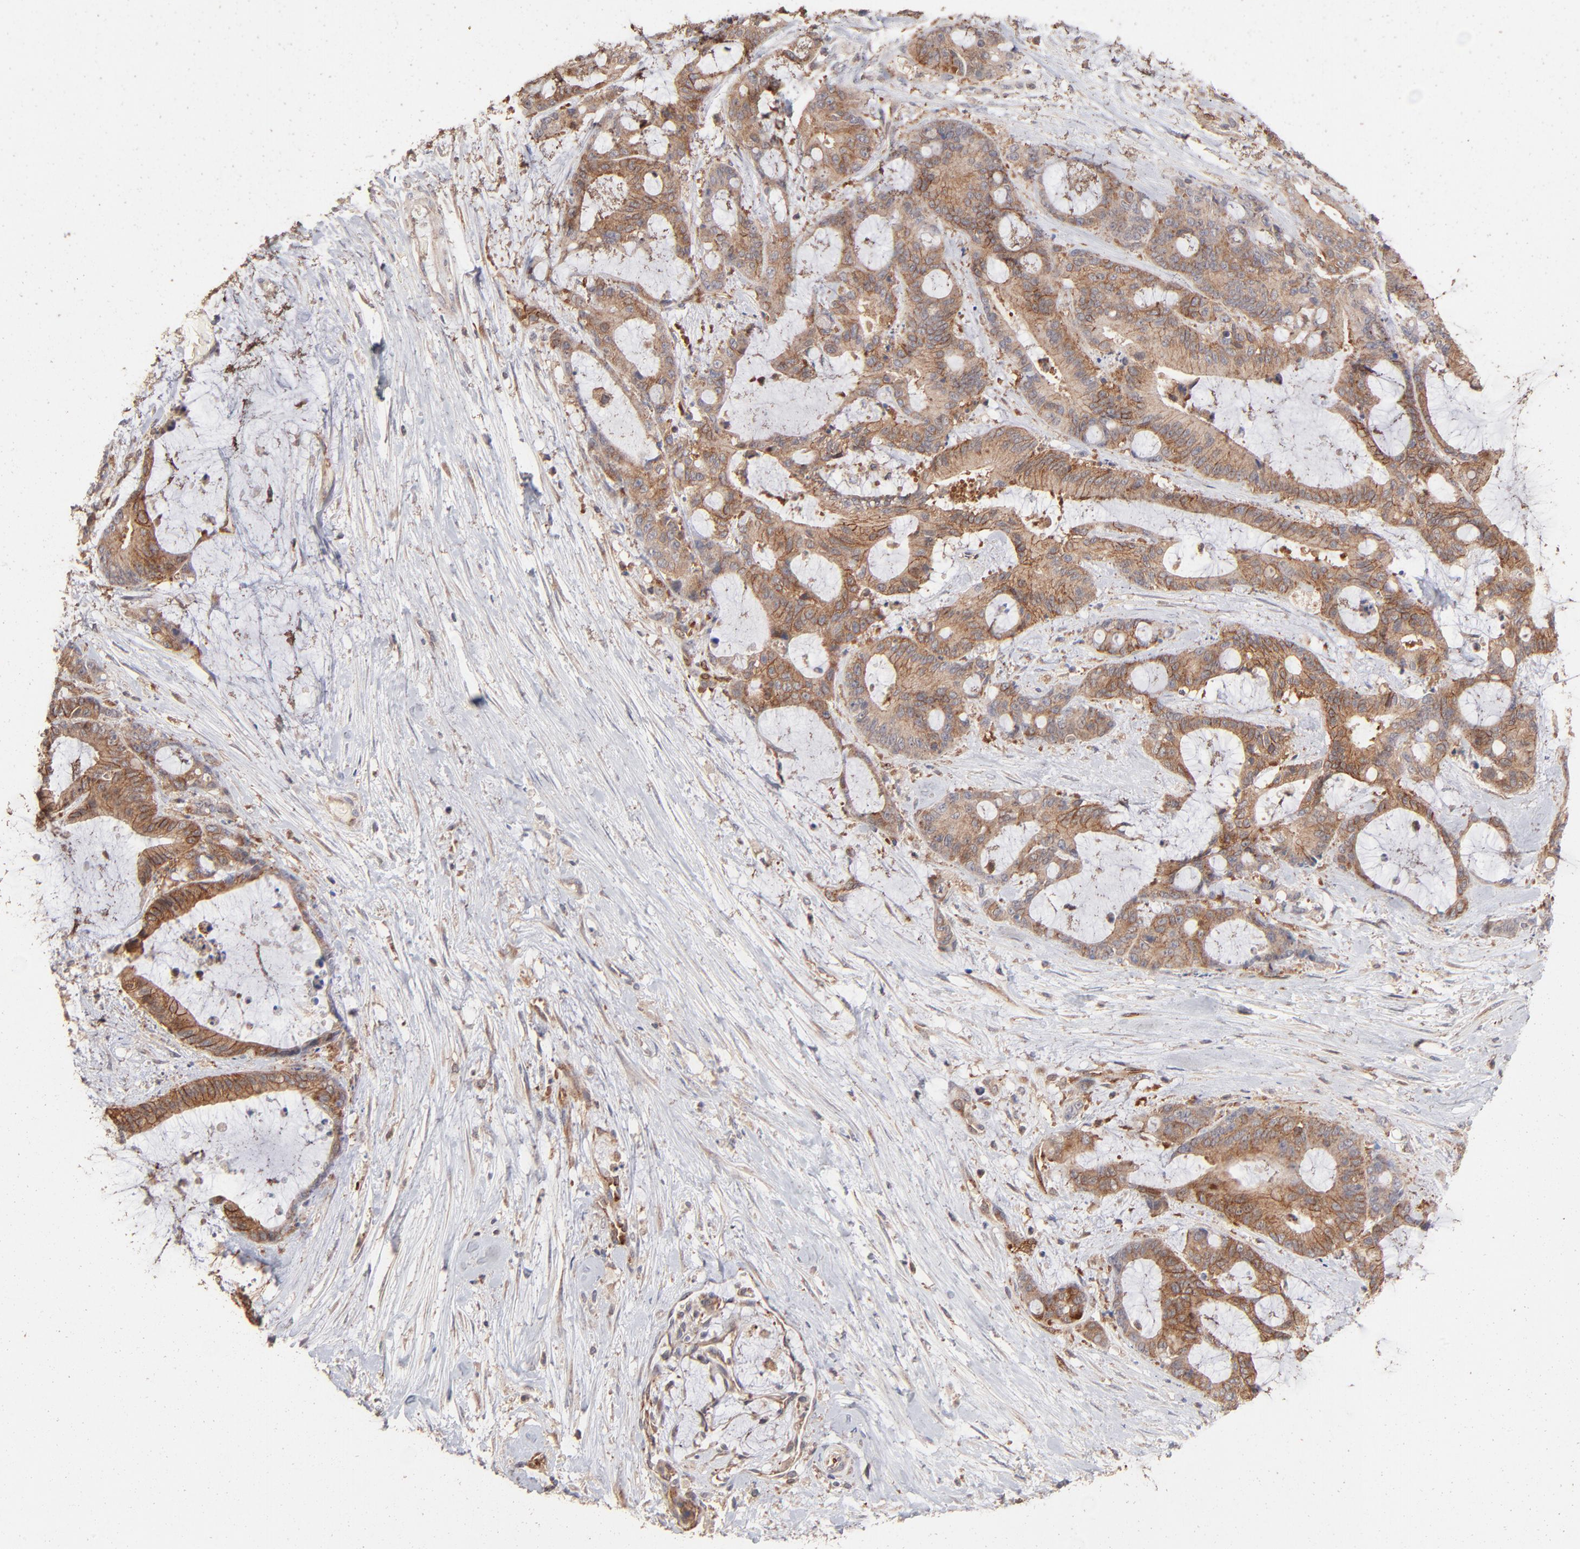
{"staining": {"intensity": "strong", "quantity": ">75%", "location": "cytoplasmic/membranous"}, "tissue": "liver cancer", "cell_type": "Tumor cells", "image_type": "cancer", "snomed": [{"axis": "morphology", "description": "Cholangiocarcinoma"}, {"axis": "topography", "description": "Liver"}], "caption": "The immunohistochemical stain shows strong cytoplasmic/membranous expression in tumor cells of liver cancer tissue.", "gene": "IVNS1ABP", "patient": {"sex": "female", "age": 73}}